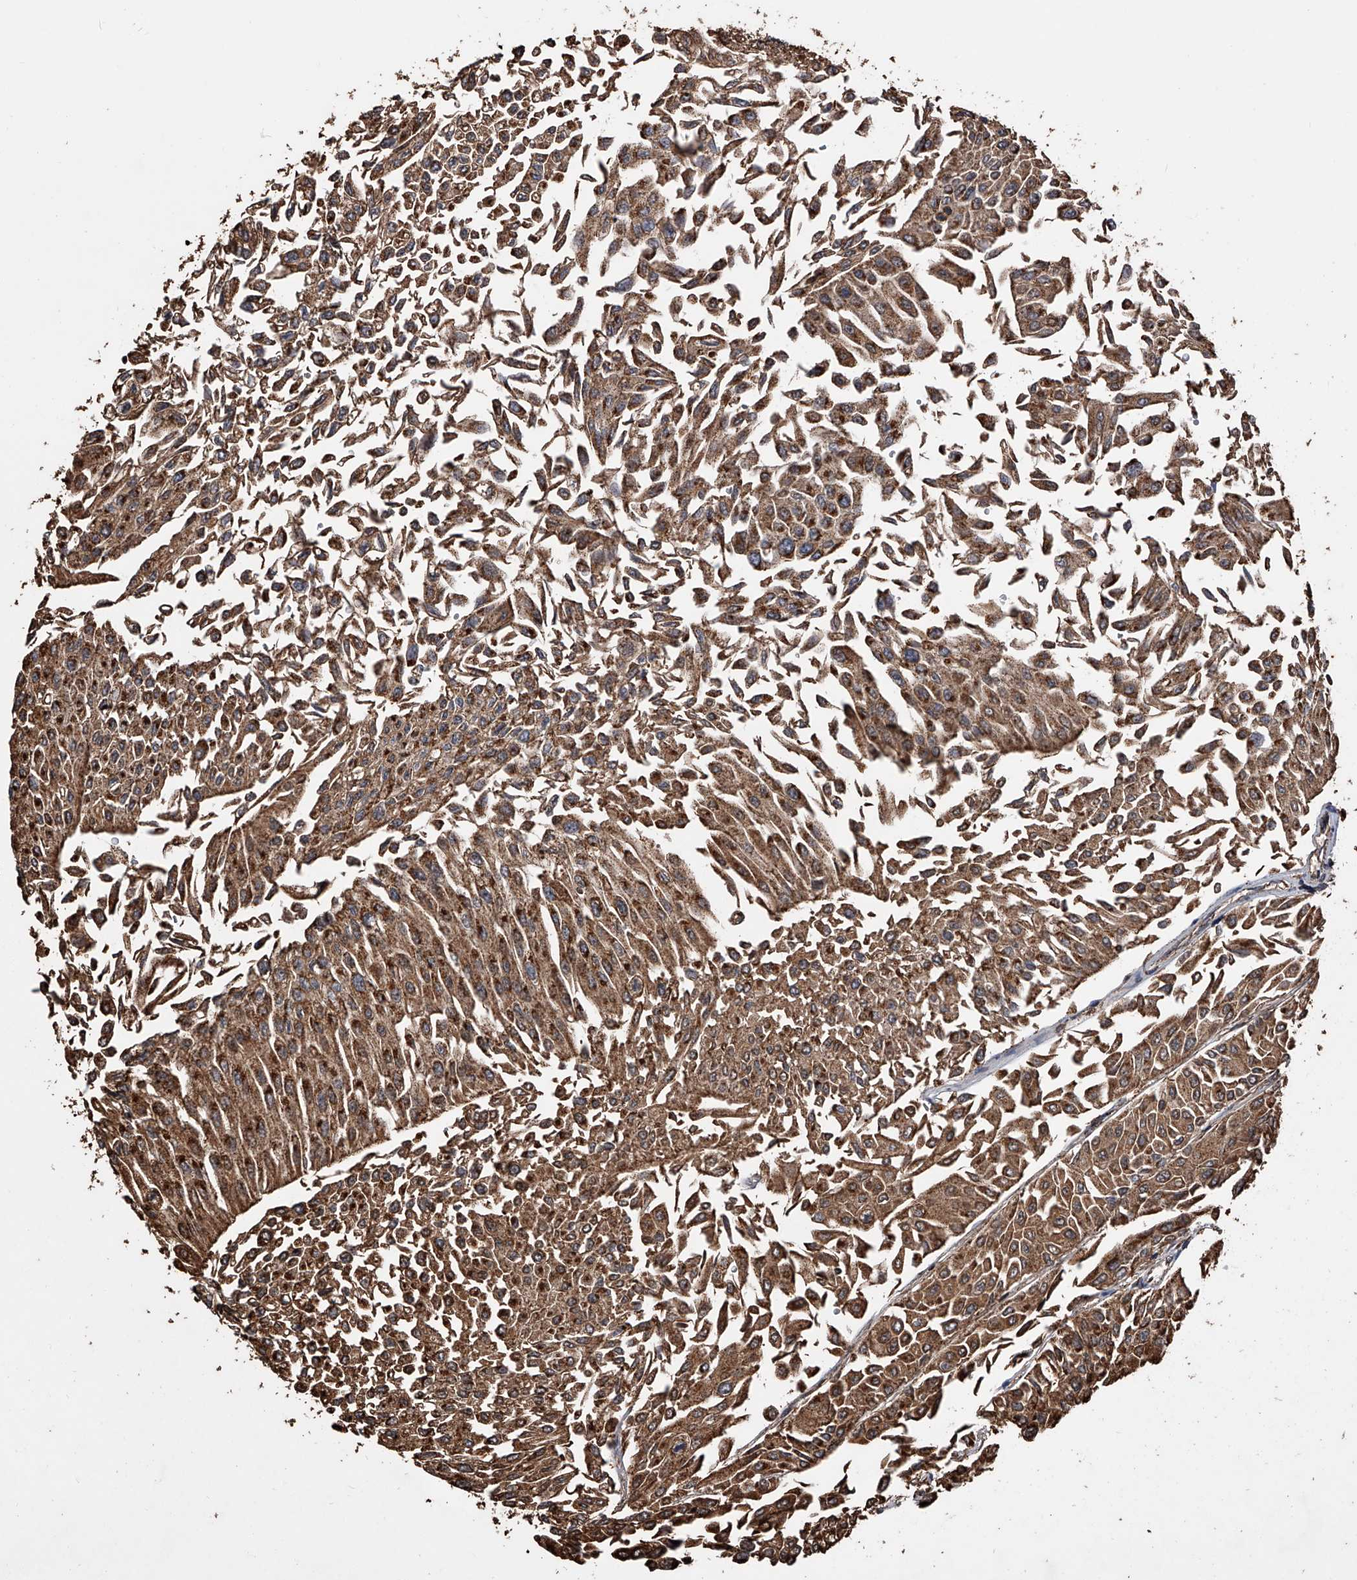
{"staining": {"intensity": "strong", "quantity": ">75%", "location": "cytoplasmic/membranous"}, "tissue": "urothelial cancer", "cell_type": "Tumor cells", "image_type": "cancer", "snomed": [{"axis": "morphology", "description": "Urothelial carcinoma, Low grade"}, {"axis": "topography", "description": "Urinary bladder"}], "caption": "A brown stain labels strong cytoplasmic/membranous expression of a protein in urothelial cancer tumor cells.", "gene": "SMPDL3A", "patient": {"sex": "male", "age": 67}}